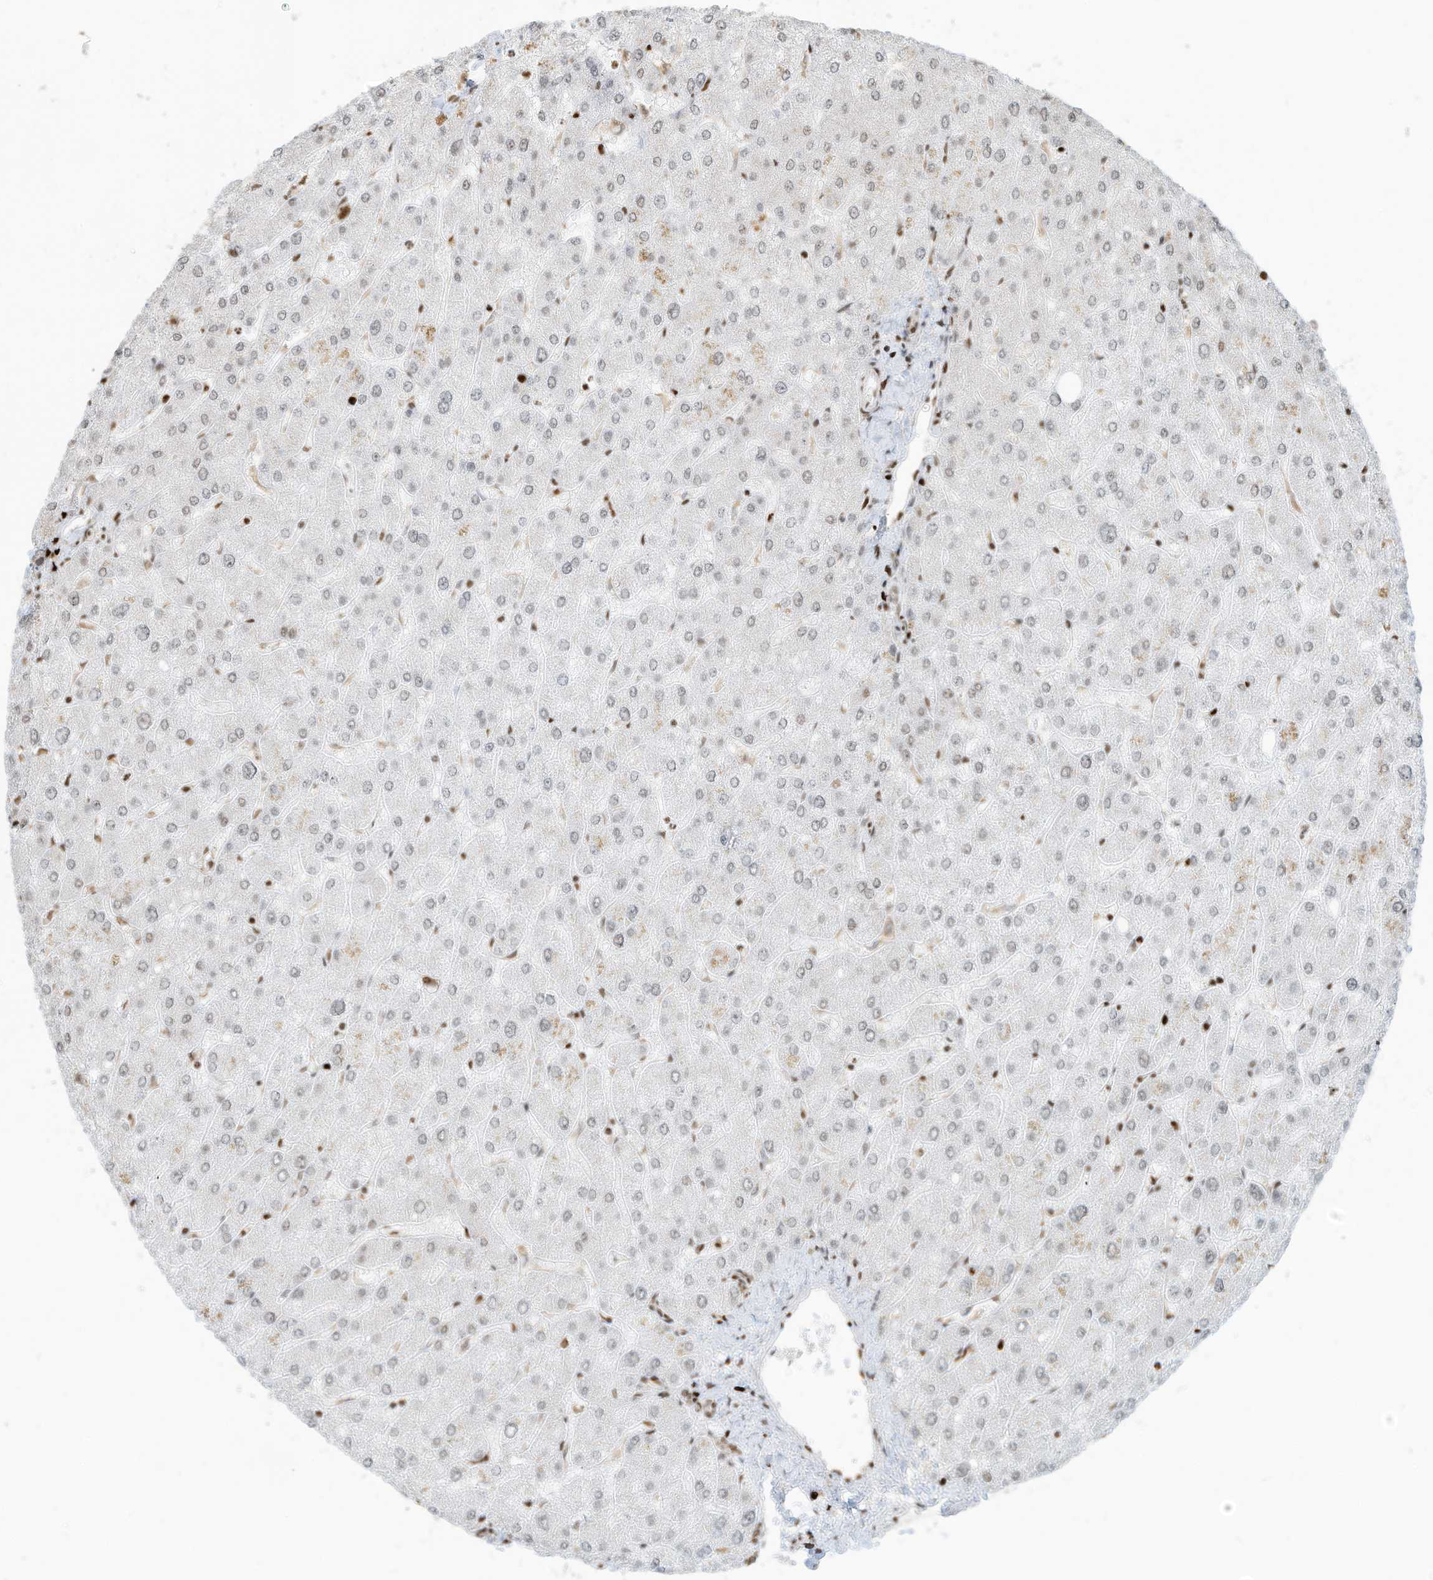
{"staining": {"intensity": "moderate", "quantity": ">75%", "location": "nuclear"}, "tissue": "liver", "cell_type": "Cholangiocytes", "image_type": "normal", "snomed": [{"axis": "morphology", "description": "Normal tissue, NOS"}, {"axis": "topography", "description": "Liver"}], "caption": "Cholangiocytes show medium levels of moderate nuclear positivity in approximately >75% of cells in unremarkable human liver.", "gene": "SAMD15", "patient": {"sex": "male", "age": 55}}